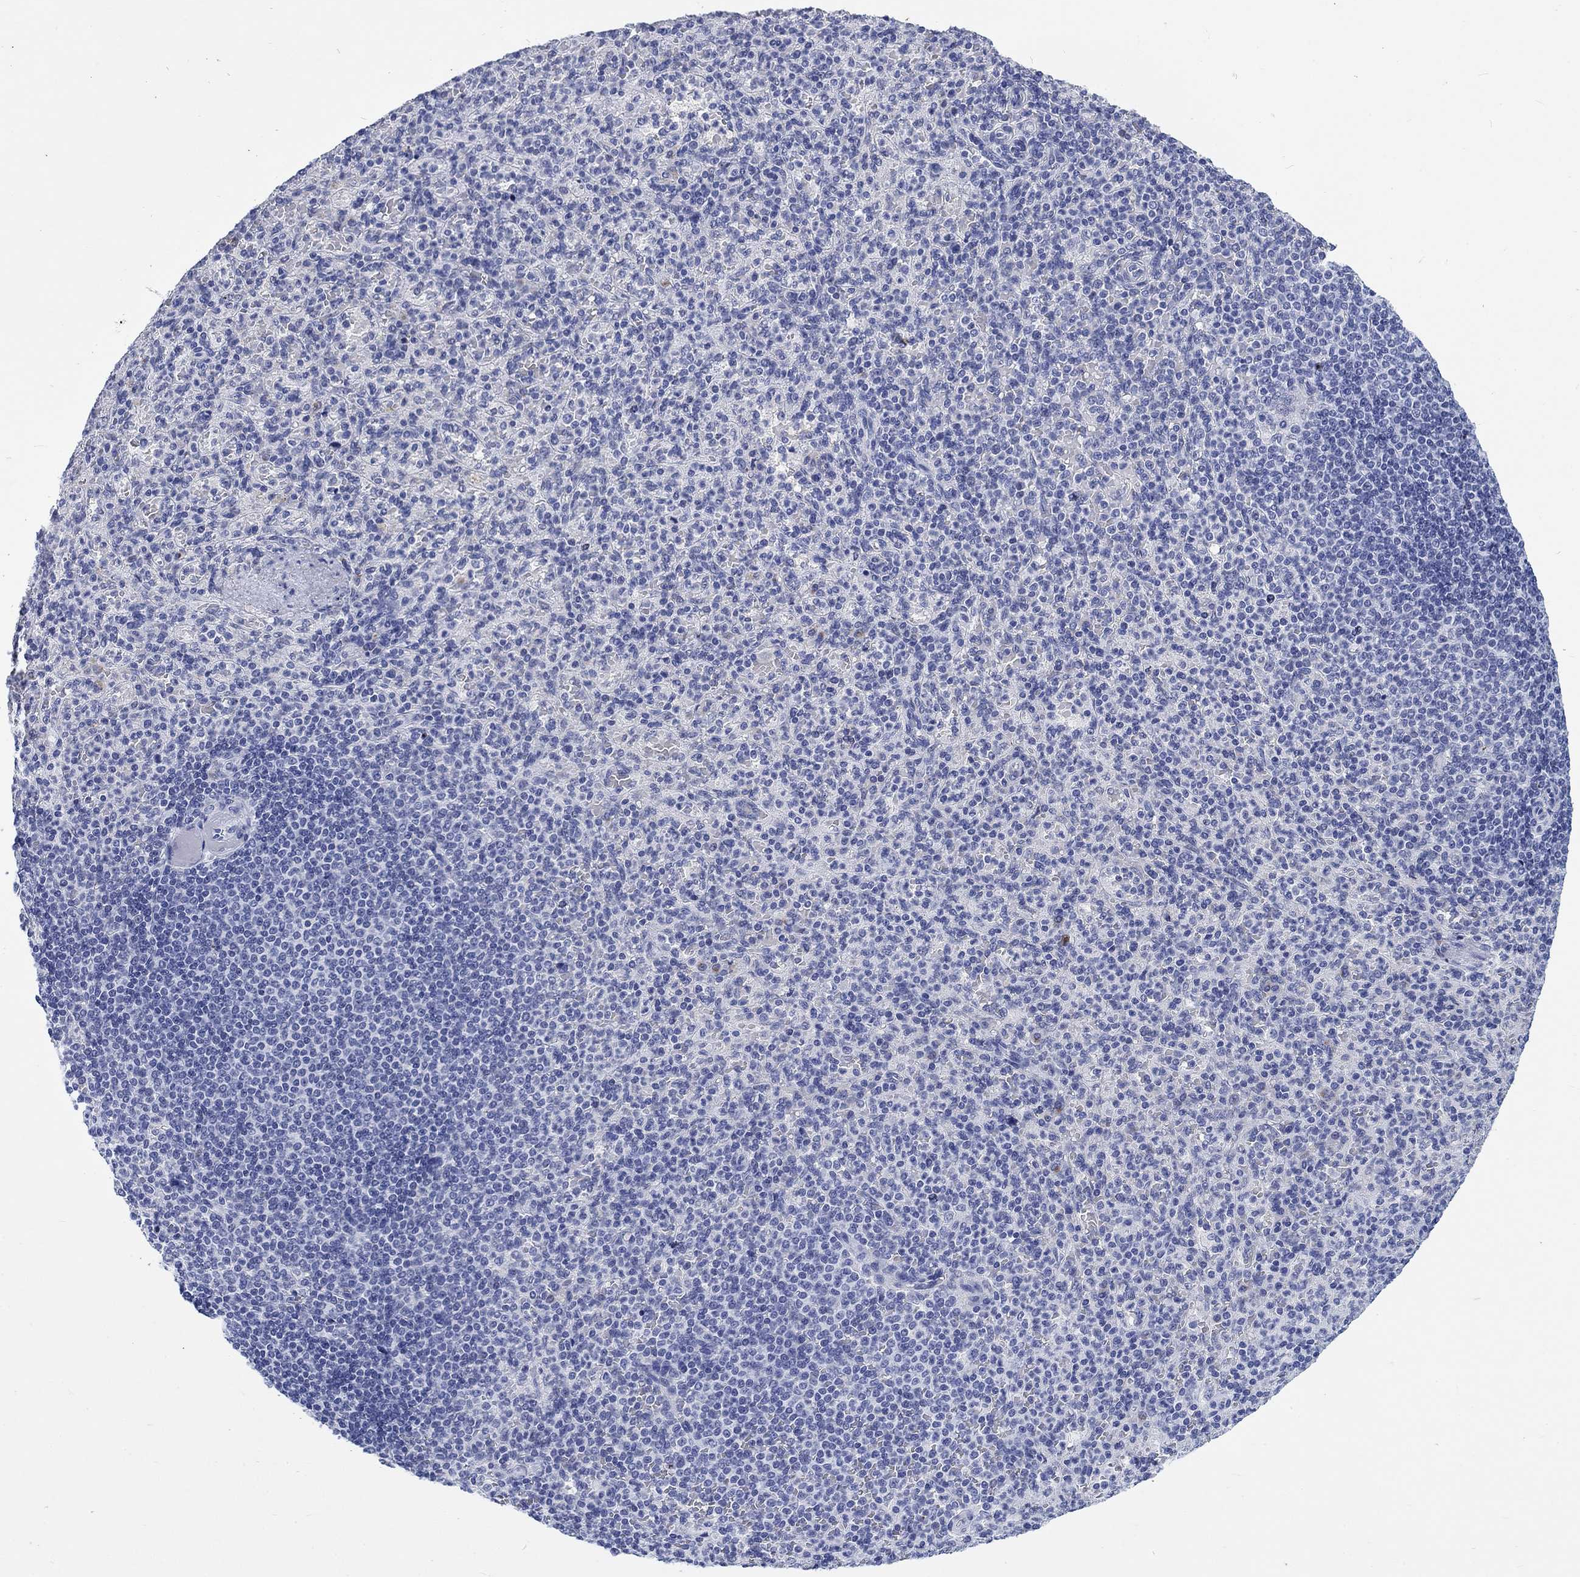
{"staining": {"intensity": "negative", "quantity": "none", "location": "none"}, "tissue": "spleen", "cell_type": "Cells in red pulp", "image_type": "normal", "snomed": [{"axis": "morphology", "description": "Normal tissue, NOS"}, {"axis": "topography", "description": "Spleen"}], "caption": "A high-resolution histopathology image shows immunohistochemistry (IHC) staining of normal spleen, which exhibits no significant positivity in cells in red pulp.", "gene": "KRT76", "patient": {"sex": "female", "age": 74}}